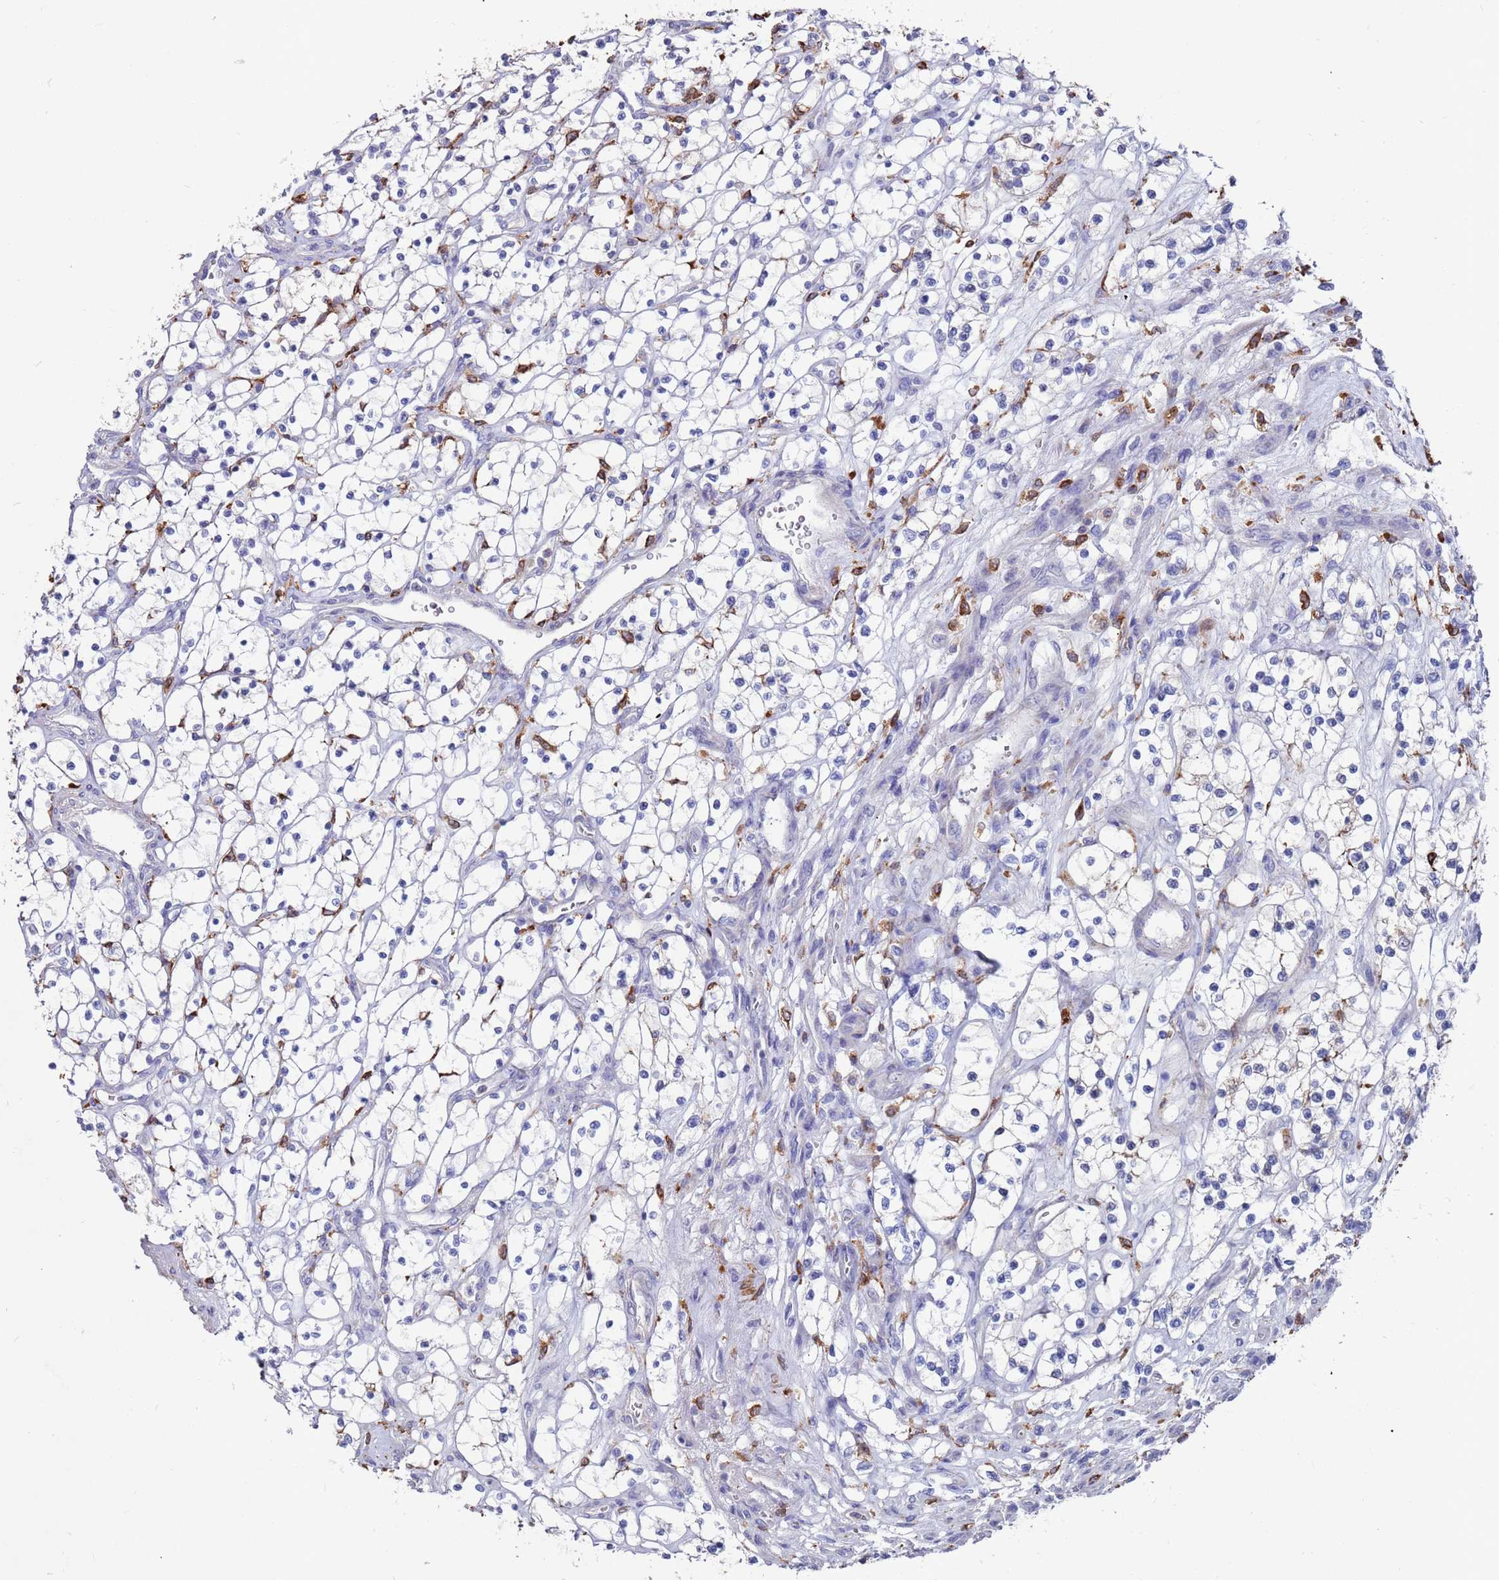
{"staining": {"intensity": "negative", "quantity": "none", "location": "none"}, "tissue": "renal cancer", "cell_type": "Tumor cells", "image_type": "cancer", "snomed": [{"axis": "morphology", "description": "Adenocarcinoma, NOS"}, {"axis": "topography", "description": "Kidney"}], "caption": "Renal cancer stained for a protein using immunohistochemistry shows no expression tumor cells.", "gene": "GREB1L", "patient": {"sex": "female", "age": 69}}